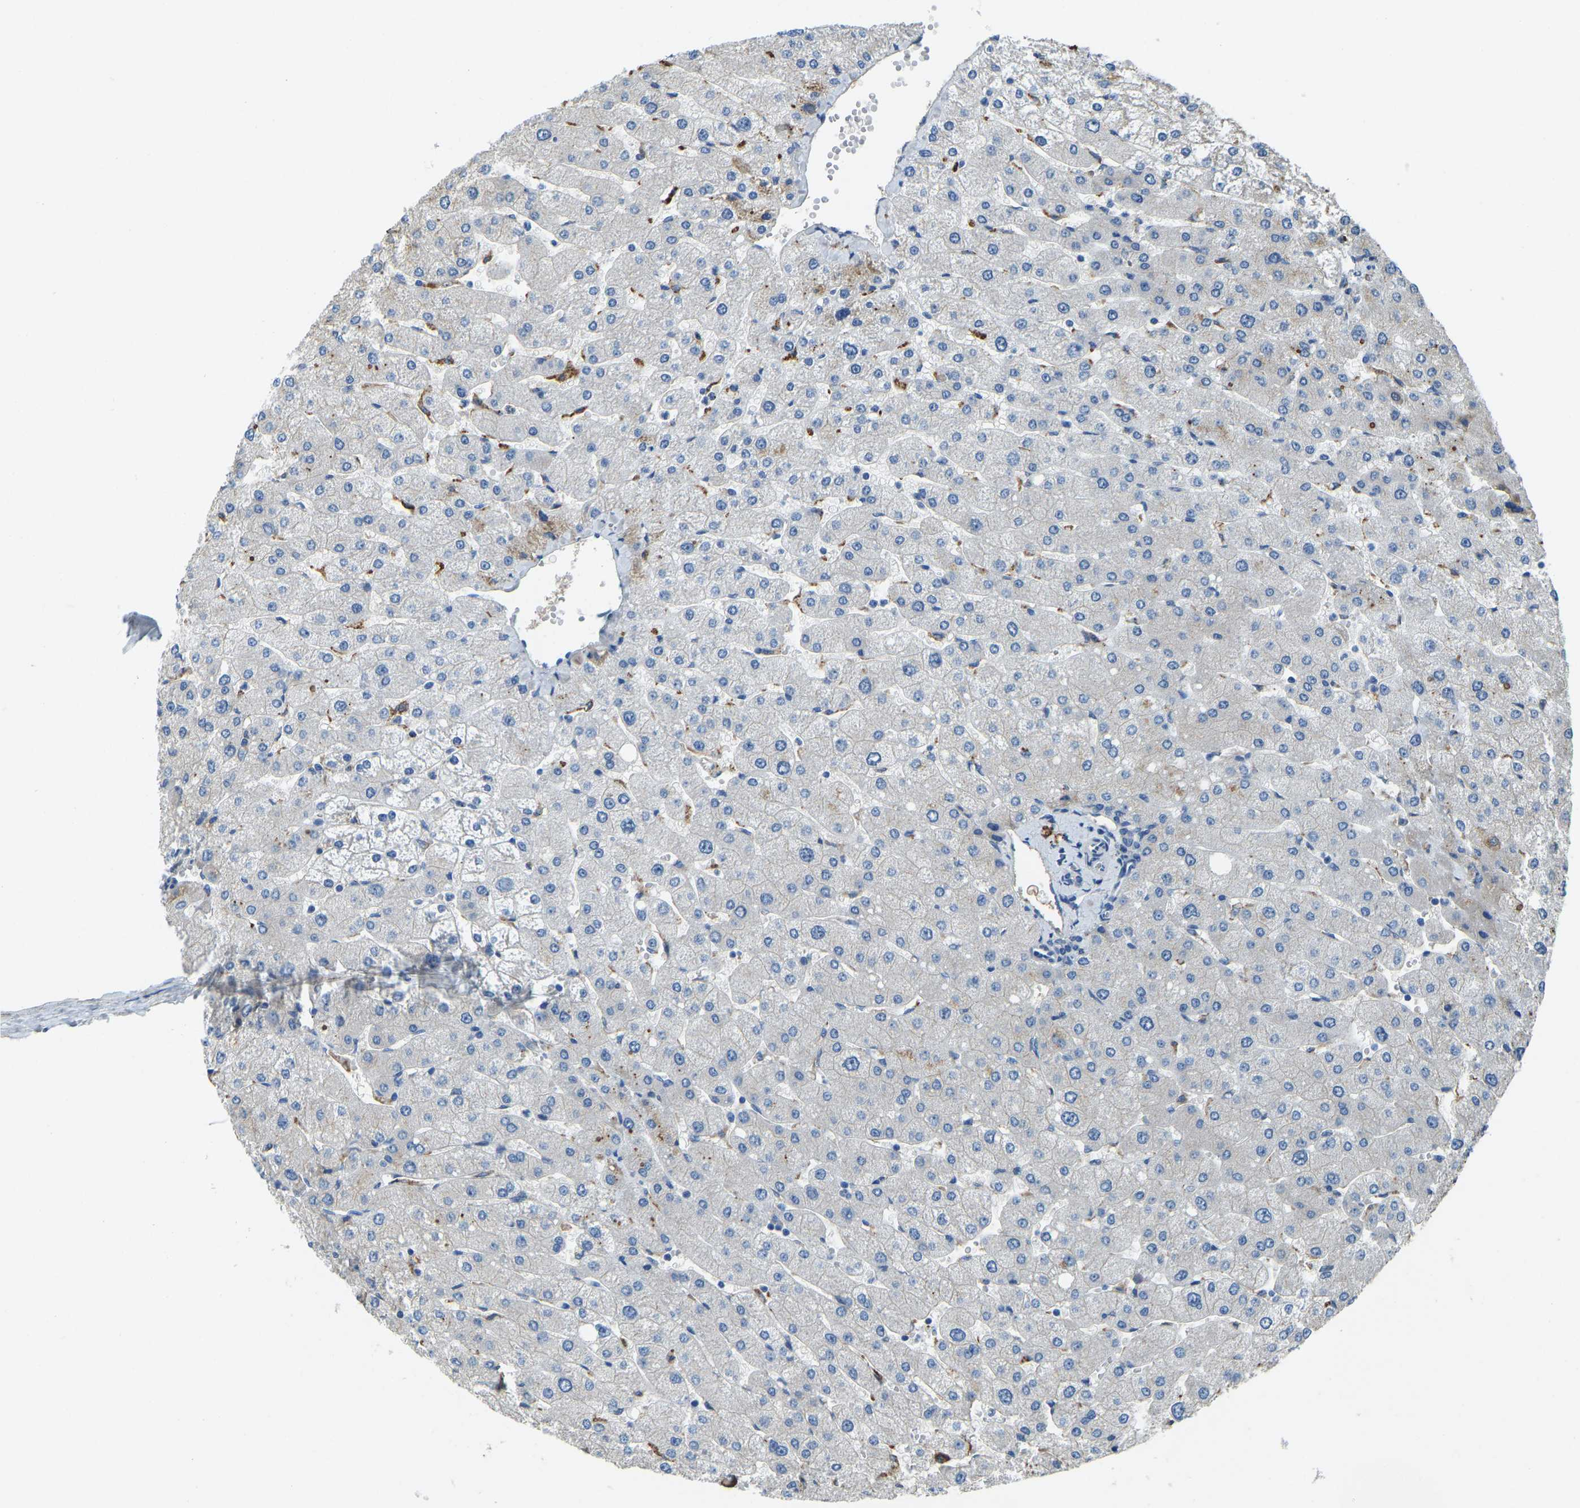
{"staining": {"intensity": "negative", "quantity": "none", "location": "none"}, "tissue": "liver", "cell_type": "Cholangiocytes", "image_type": "normal", "snomed": [{"axis": "morphology", "description": "Normal tissue, NOS"}, {"axis": "topography", "description": "Liver"}], "caption": "Immunohistochemistry (IHC) of normal human liver demonstrates no expression in cholangiocytes.", "gene": "THBS4", "patient": {"sex": "male", "age": 55}}